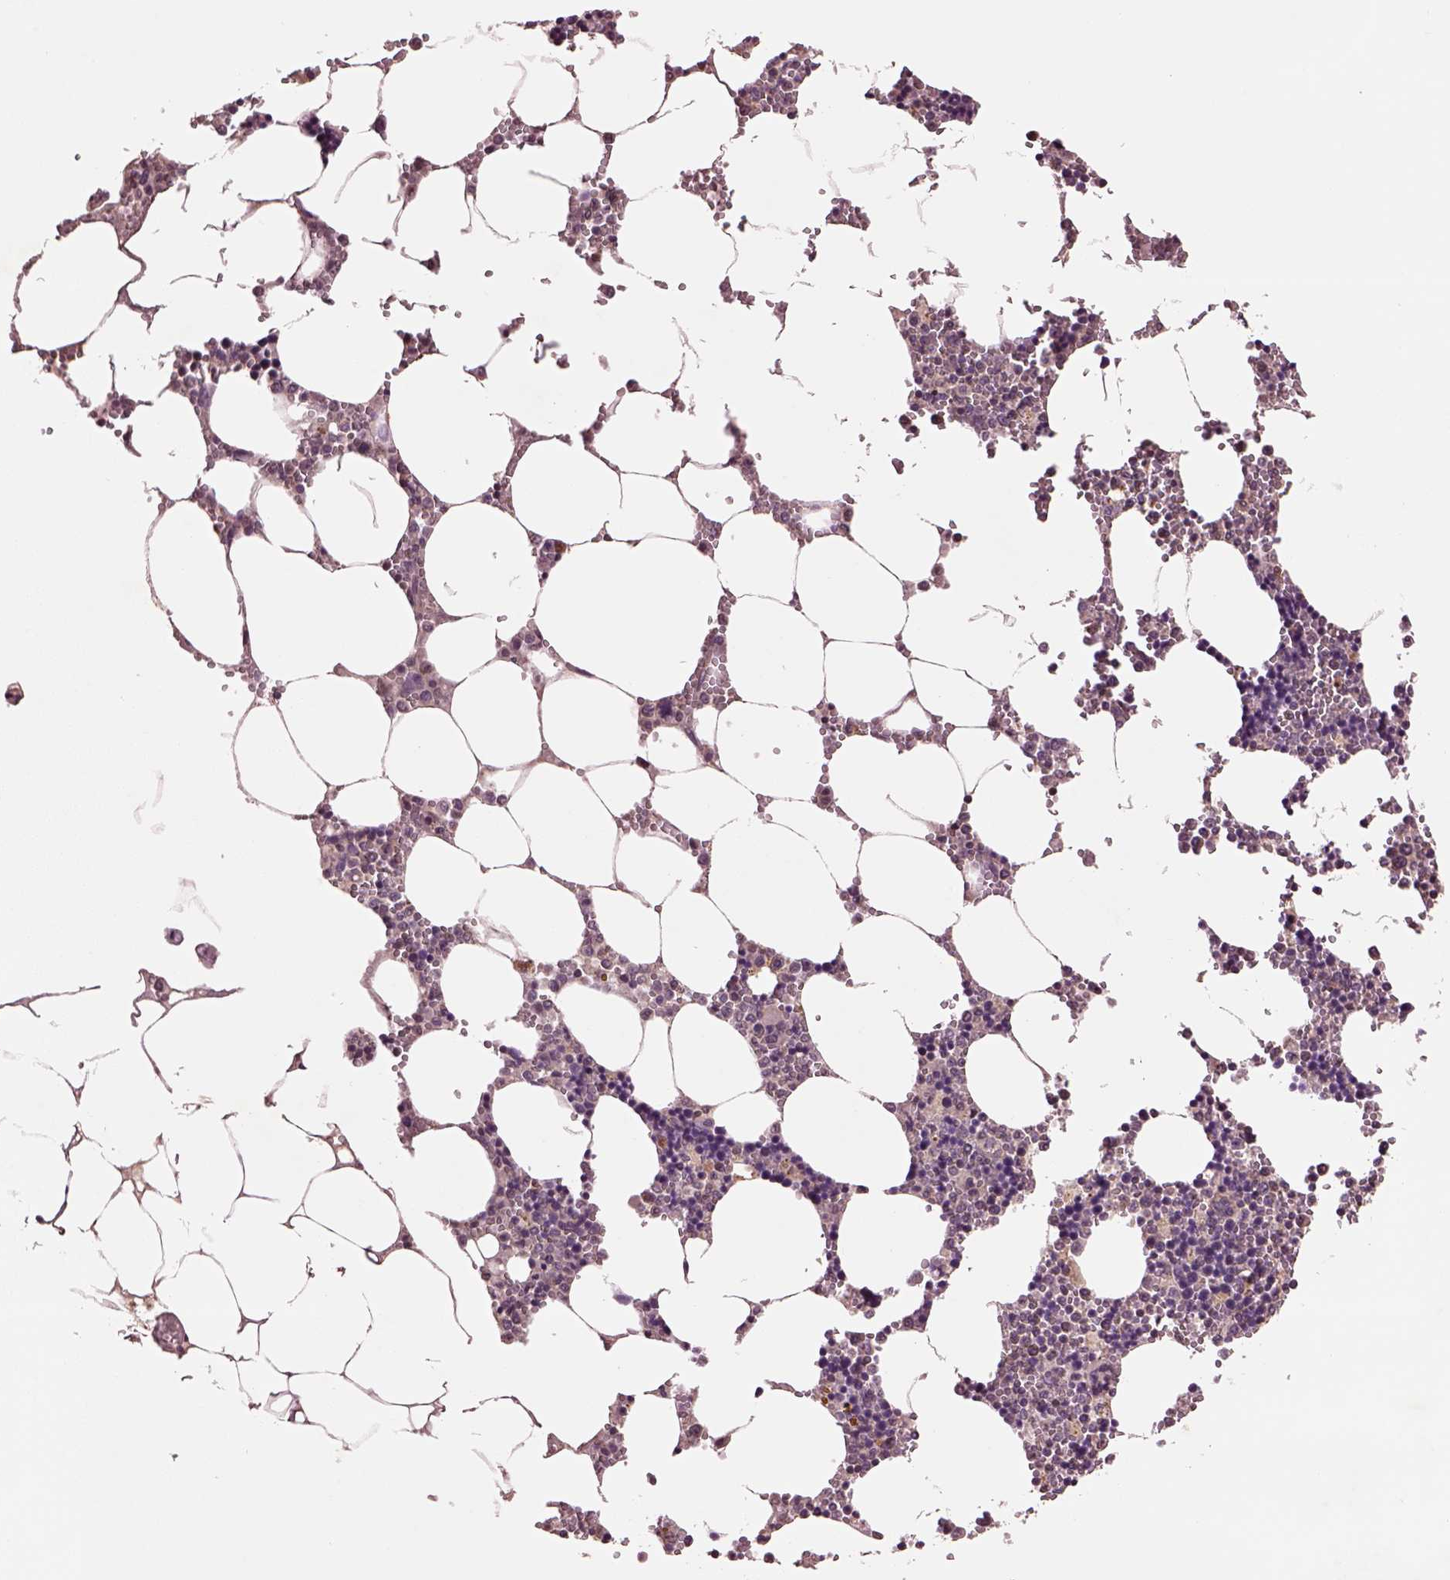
{"staining": {"intensity": "moderate", "quantity": "25%-75%", "location": "cytoplasmic/membranous"}, "tissue": "bone marrow", "cell_type": "Hematopoietic cells", "image_type": "normal", "snomed": [{"axis": "morphology", "description": "Normal tissue, NOS"}, {"axis": "topography", "description": "Bone marrow"}], "caption": "Bone marrow was stained to show a protein in brown. There is medium levels of moderate cytoplasmic/membranous positivity in approximately 25%-75% of hematopoietic cells. The protein is stained brown, and the nuclei are stained in blue (DAB (3,3'-diaminobenzidine) IHC with brightfield microscopy, high magnification).", "gene": "MTHFS", "patient": {"sex": "male", "age": 54}}